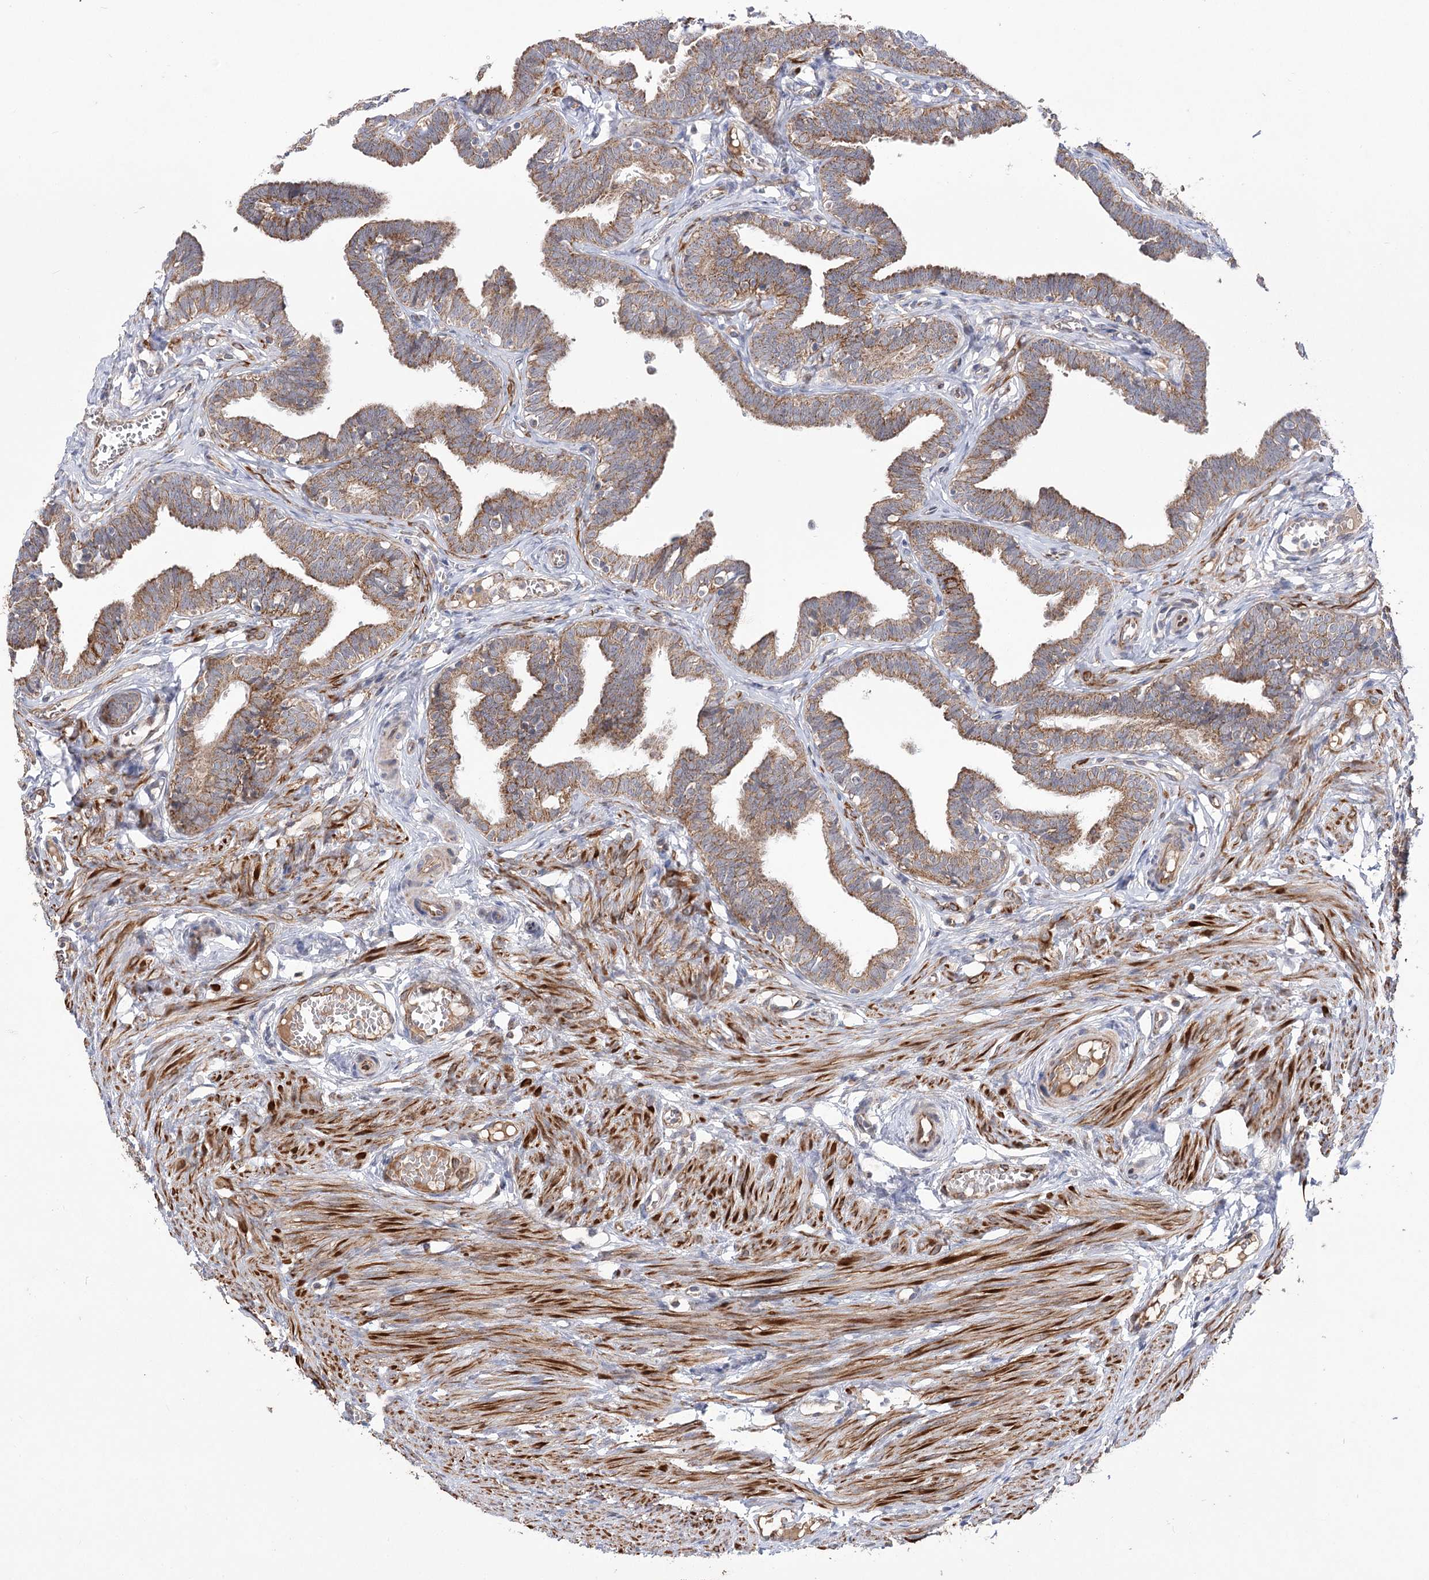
{"staining": {"intensity": "moderate", "quantity": ">75%", "location": "cytoplasmic/membranous"}, "tissue": "fallopian tube", "cell_type": "Glandular cells", "image_type": "normal", "snomed": [{"axis": "morphology", "description": "Normal tissue, NOS"}, {"axis": "topography", "description": "Fallopian tube"}, {"axis": "topography", "description": "Ovary"}], "caption": "Glandular cells exhibit medium levels of moderate cytoplasmic/membranous positivity in approximately >75% of cells in unremarkable fallopian tube. (DAB IHC with brightfield microscopy, high magnification).", "gene": "ECHDC3", "patient": {"sex": "female", "age": 23}}